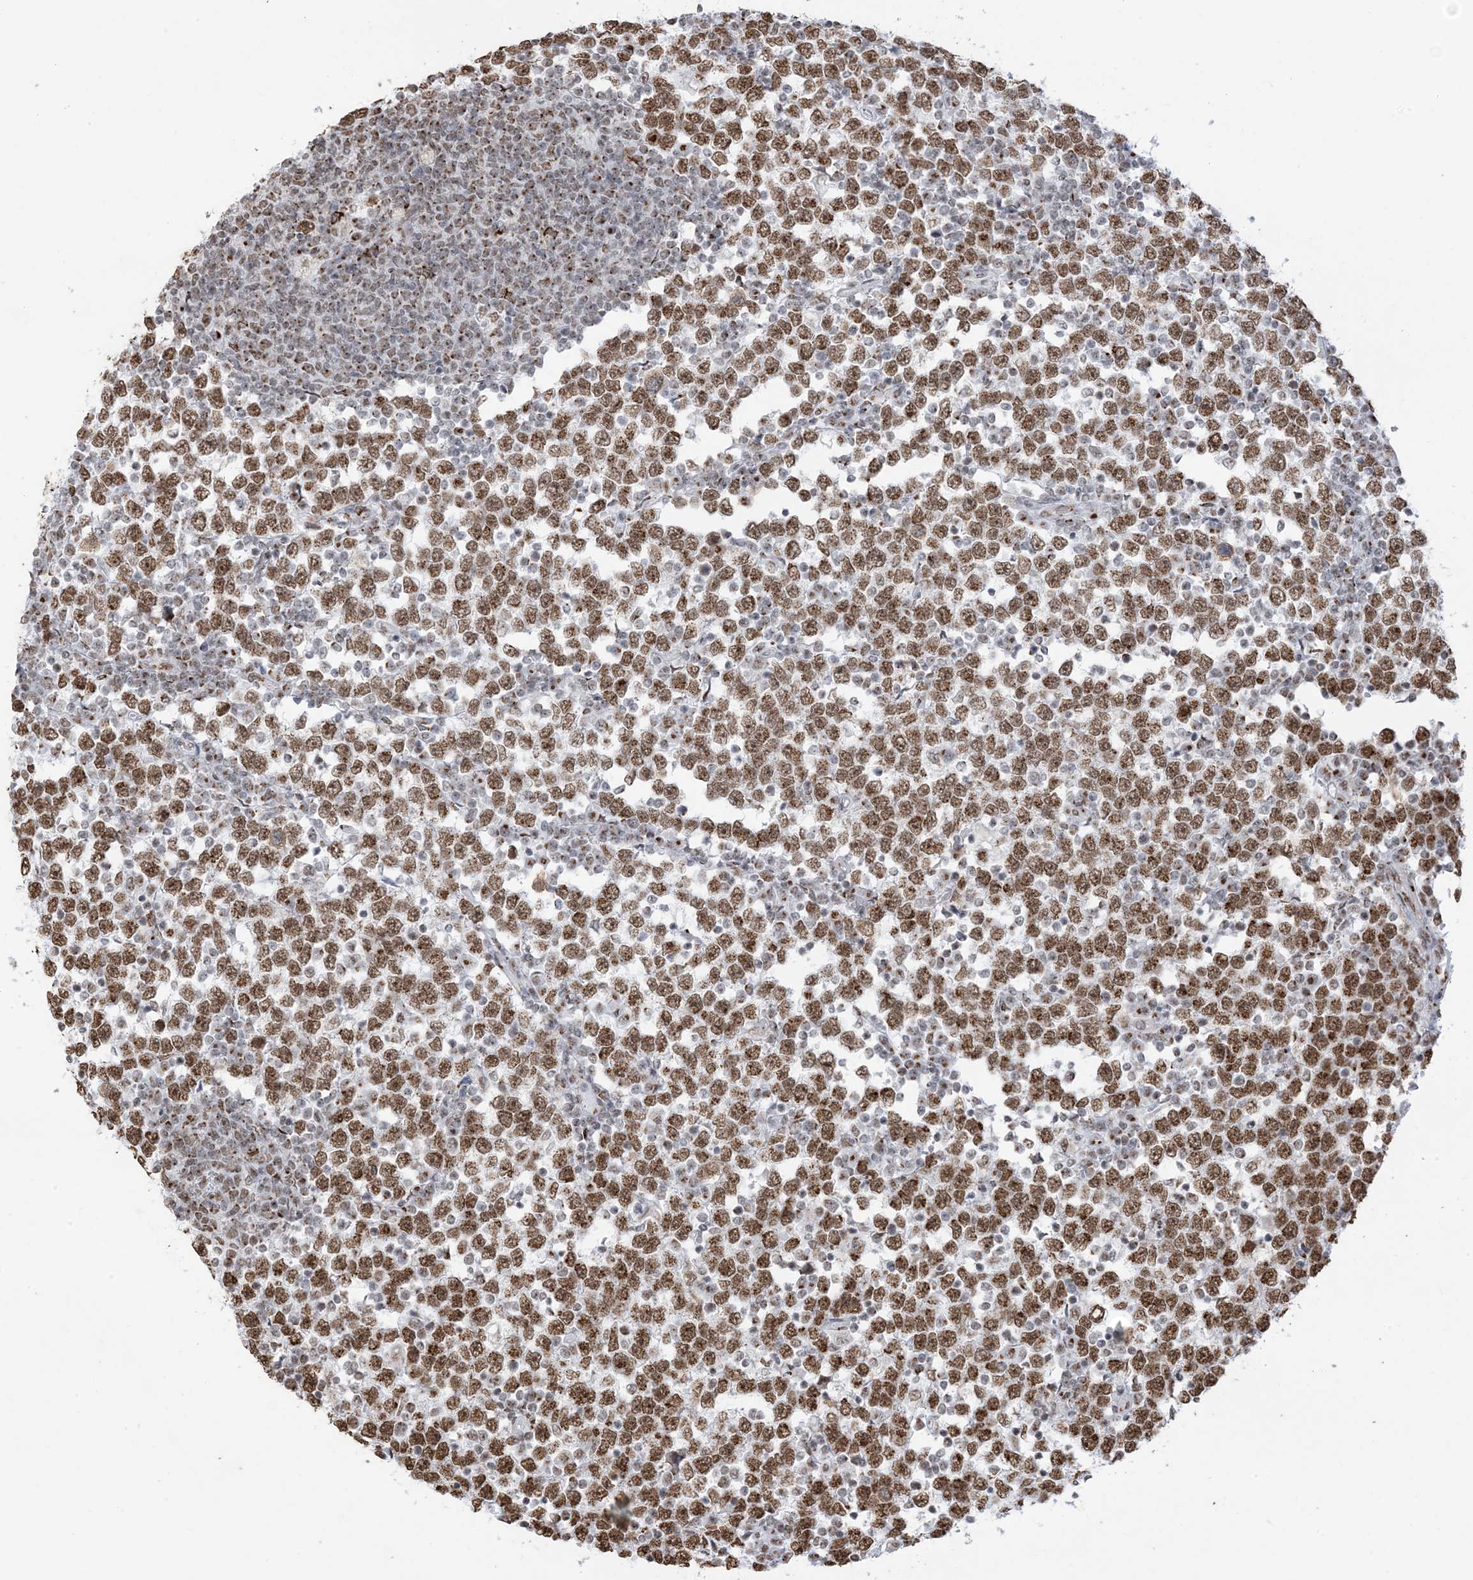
{"staining": {"intensity": "moderate", "quantity": ">75%", "location": "nuclear"}, "tissue": "testis cancer", "cell_type": "Tumor cells", "image_type": "cancer", "snomed": [{"axis": "morphology", "description": "Seminoma, NOS"}, {"axis": "topography", "description": "Testis"}], "caption": "An immunohistochemistry (IHC) micrograph of neoplastic tissue is shown. Protein staining in brown highlights moderate nuclear positivity in testis seminoma within tumor cells. (brown staining indicates protein expression, while blue staining denotes nuclei).", "gene": "GPR107", "patient": {"sex": "male", "age": 65}}